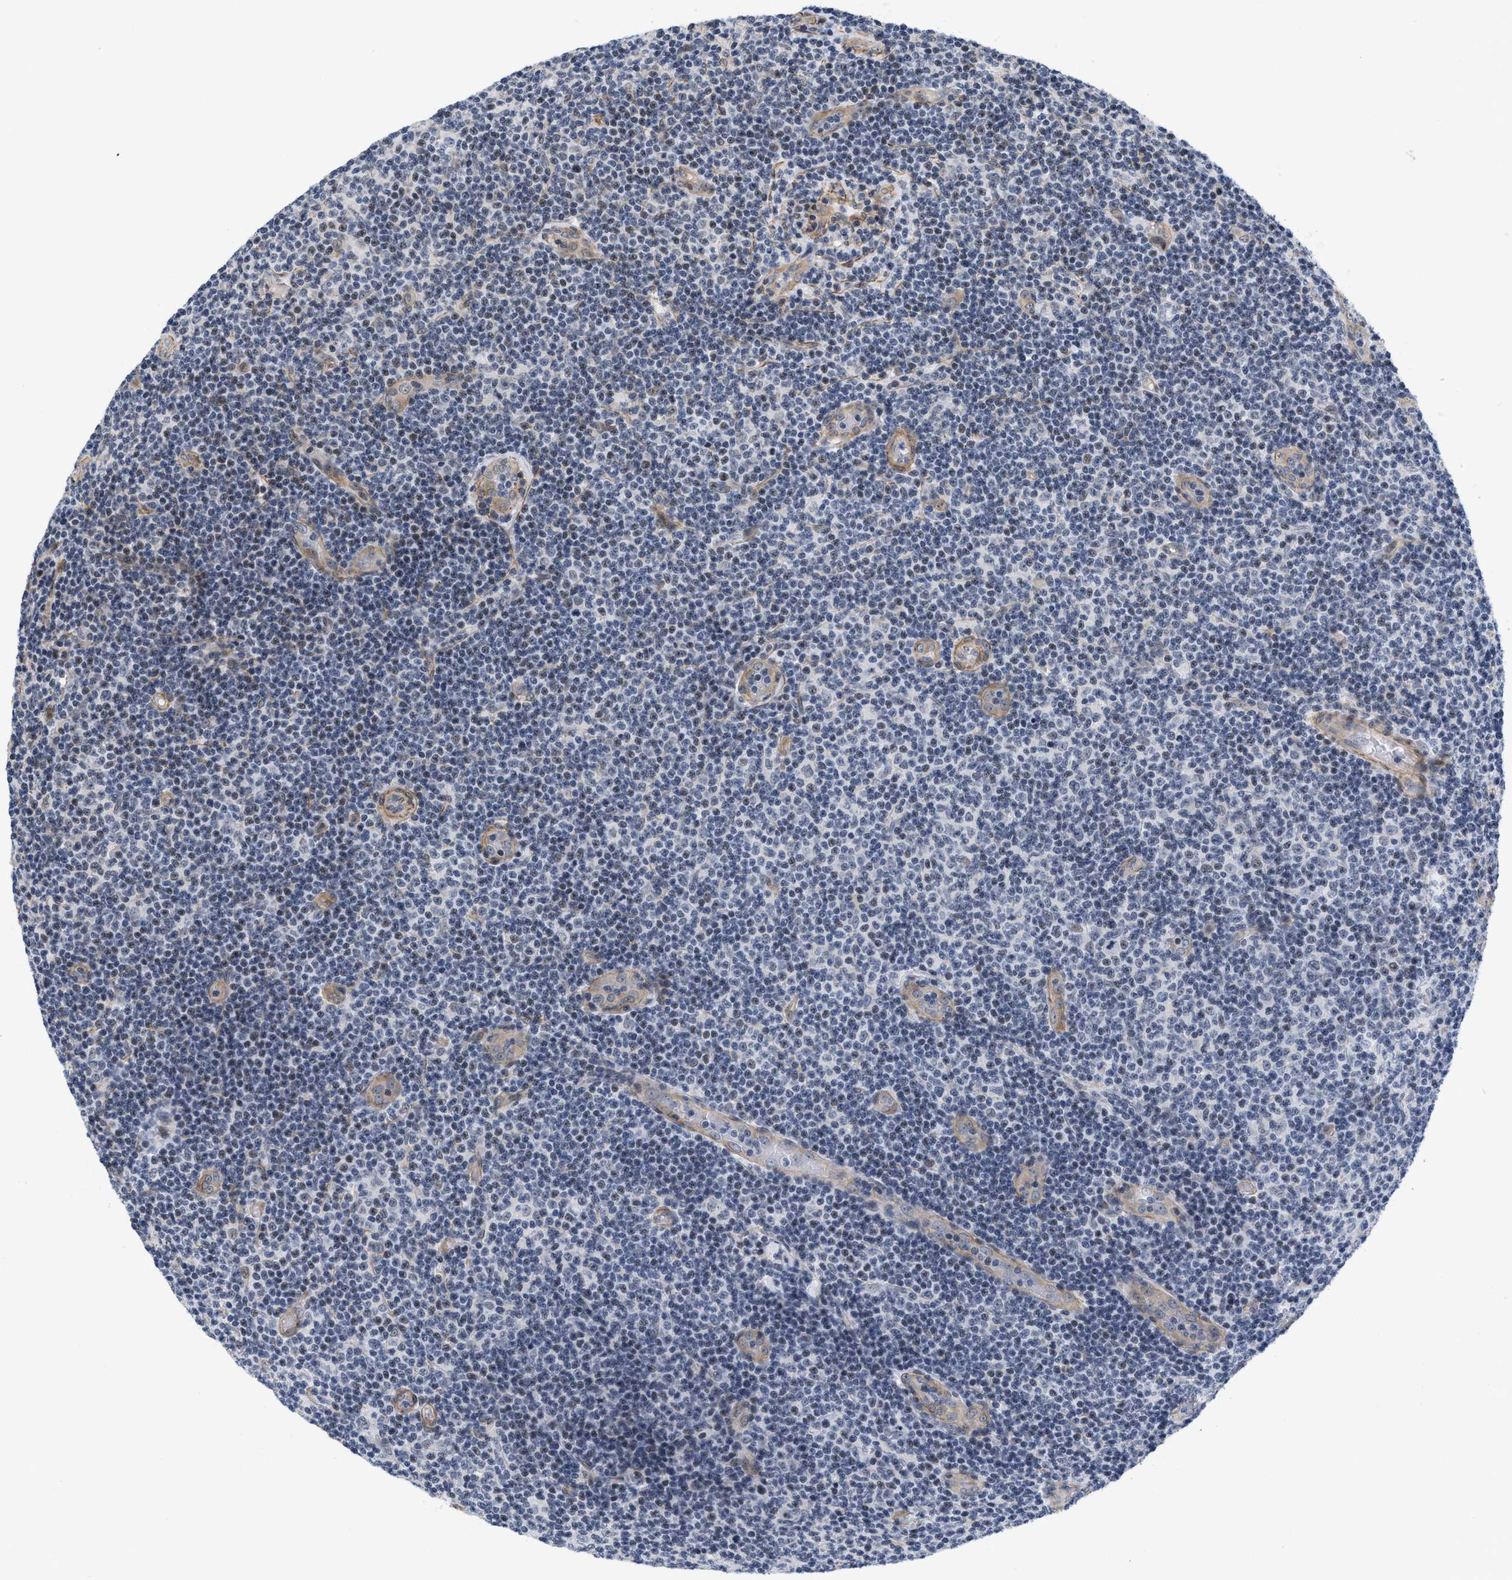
{"staining": {"intensity": "weak", "quantity": "<25%", "location": "nuclear"}, "tissue": "lymphoma", "cell_type": "Tumor cells", "image_type": "cancer", "snomed": [{"axis": "morphology", "description": "Malignant lymphoma, non-Hodgkin's type, Low grade"}, {"axis": "topography", "description": "Lymph node"}], "caption": "Immunohistochemical staining of human low-grade malignant lymphoma, non-Hodgkin's type exhibits no significant expression in tumor cells.", "gene": "GPRASP2", "patient": {"sex": "male", "age": 83}}